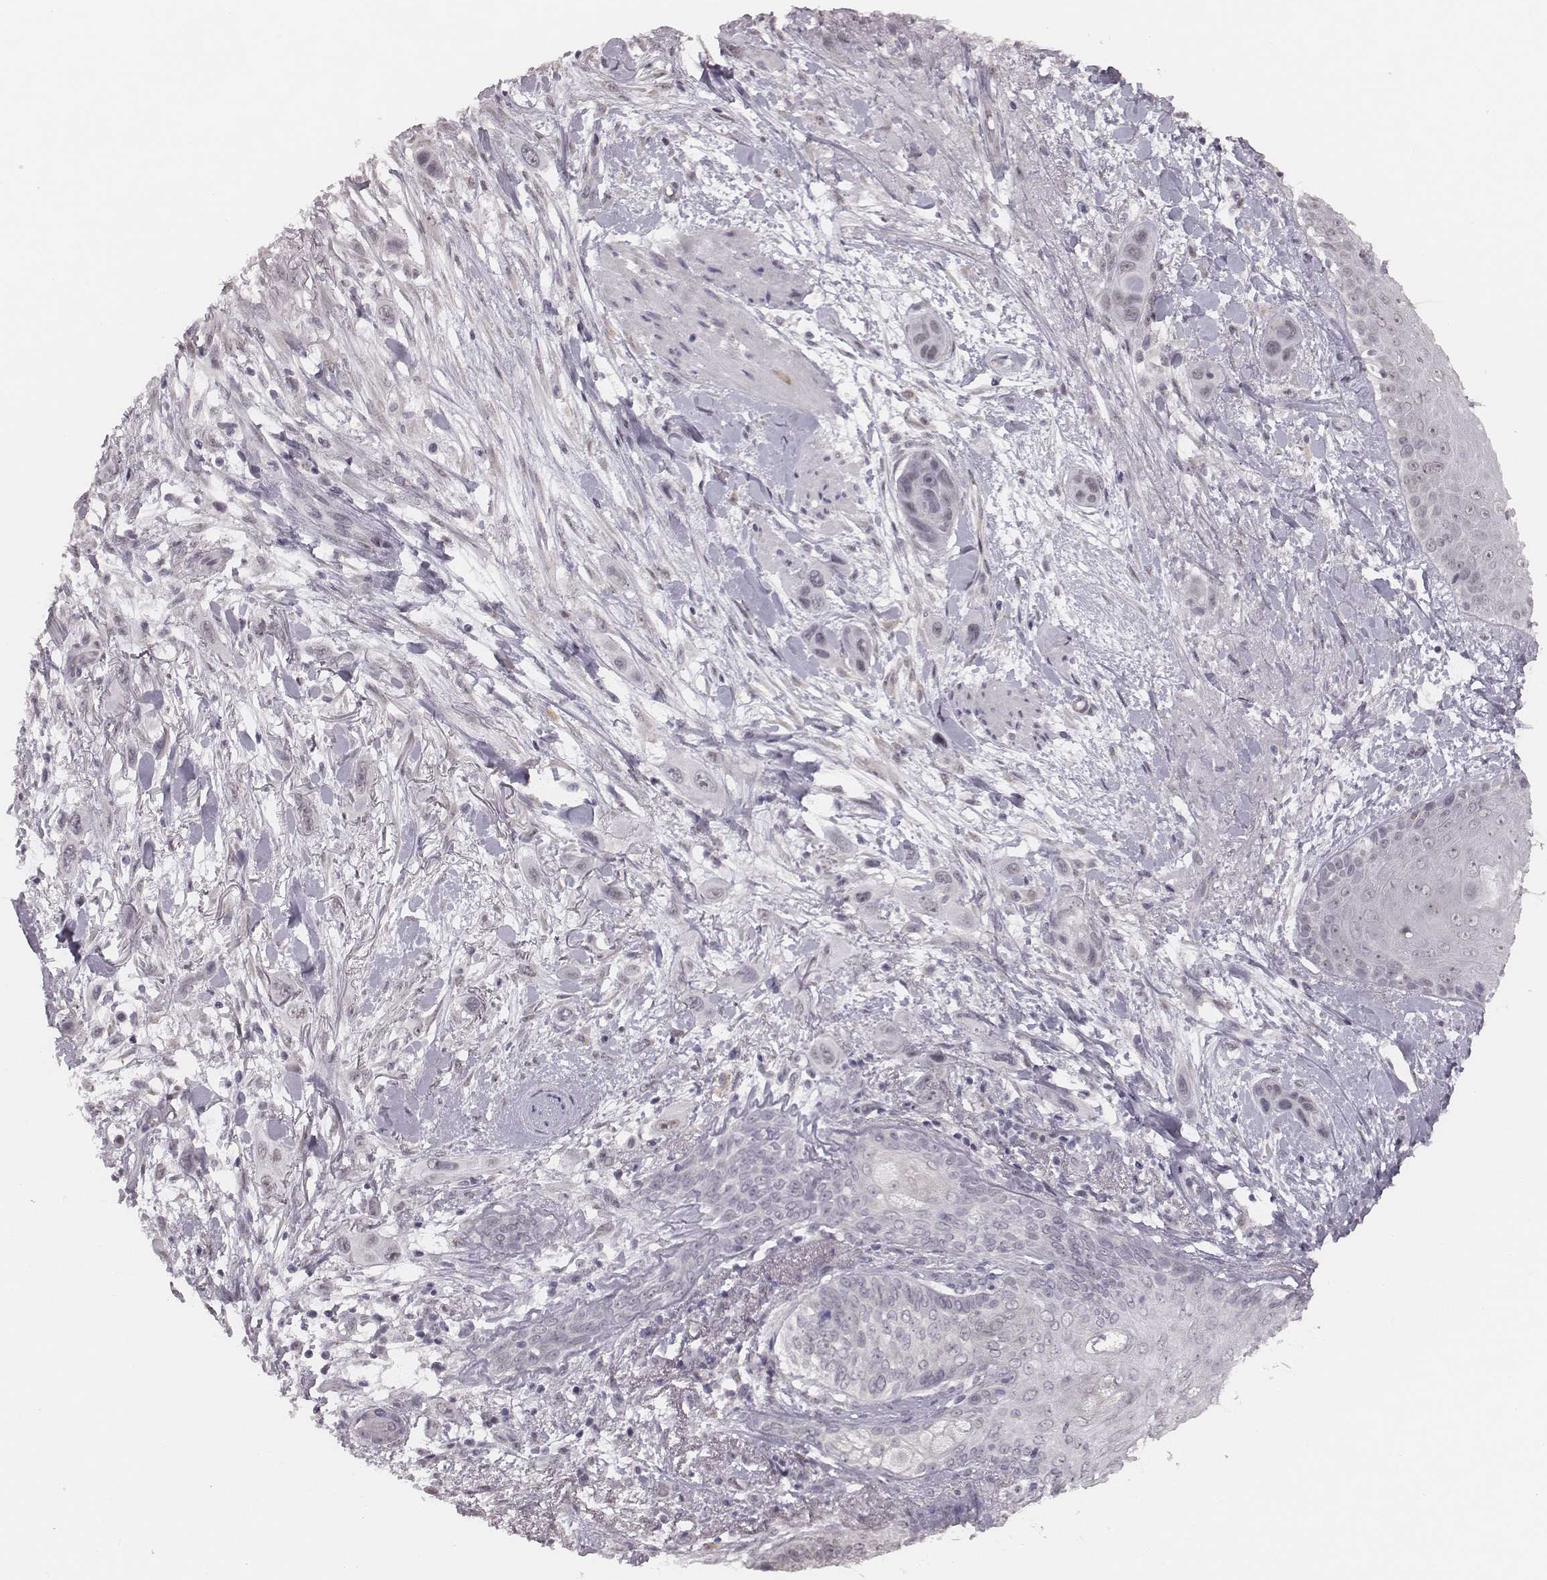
{"staining": {"intensity": "negative", "quantity": "none", "location": "none"}, "tissue": "skin cancer", "cell_type": "Tumor cells", "image_type": "cancer", "snomed": [{"axis": "morphology", "description": "Squamous cell carcinoma, NOS"}, {"axis": "topography", "description": "Skin"}], "caption": "Tumor cells are negative for protein expression in human squamous cell carcinoma (skin). (DAB (3,3'-diaminobenzidine) immunohistochemistry (IHC), high magnification).", "gene": "RPGRIP1", "patient": {"sex": "male", "age": 79}}